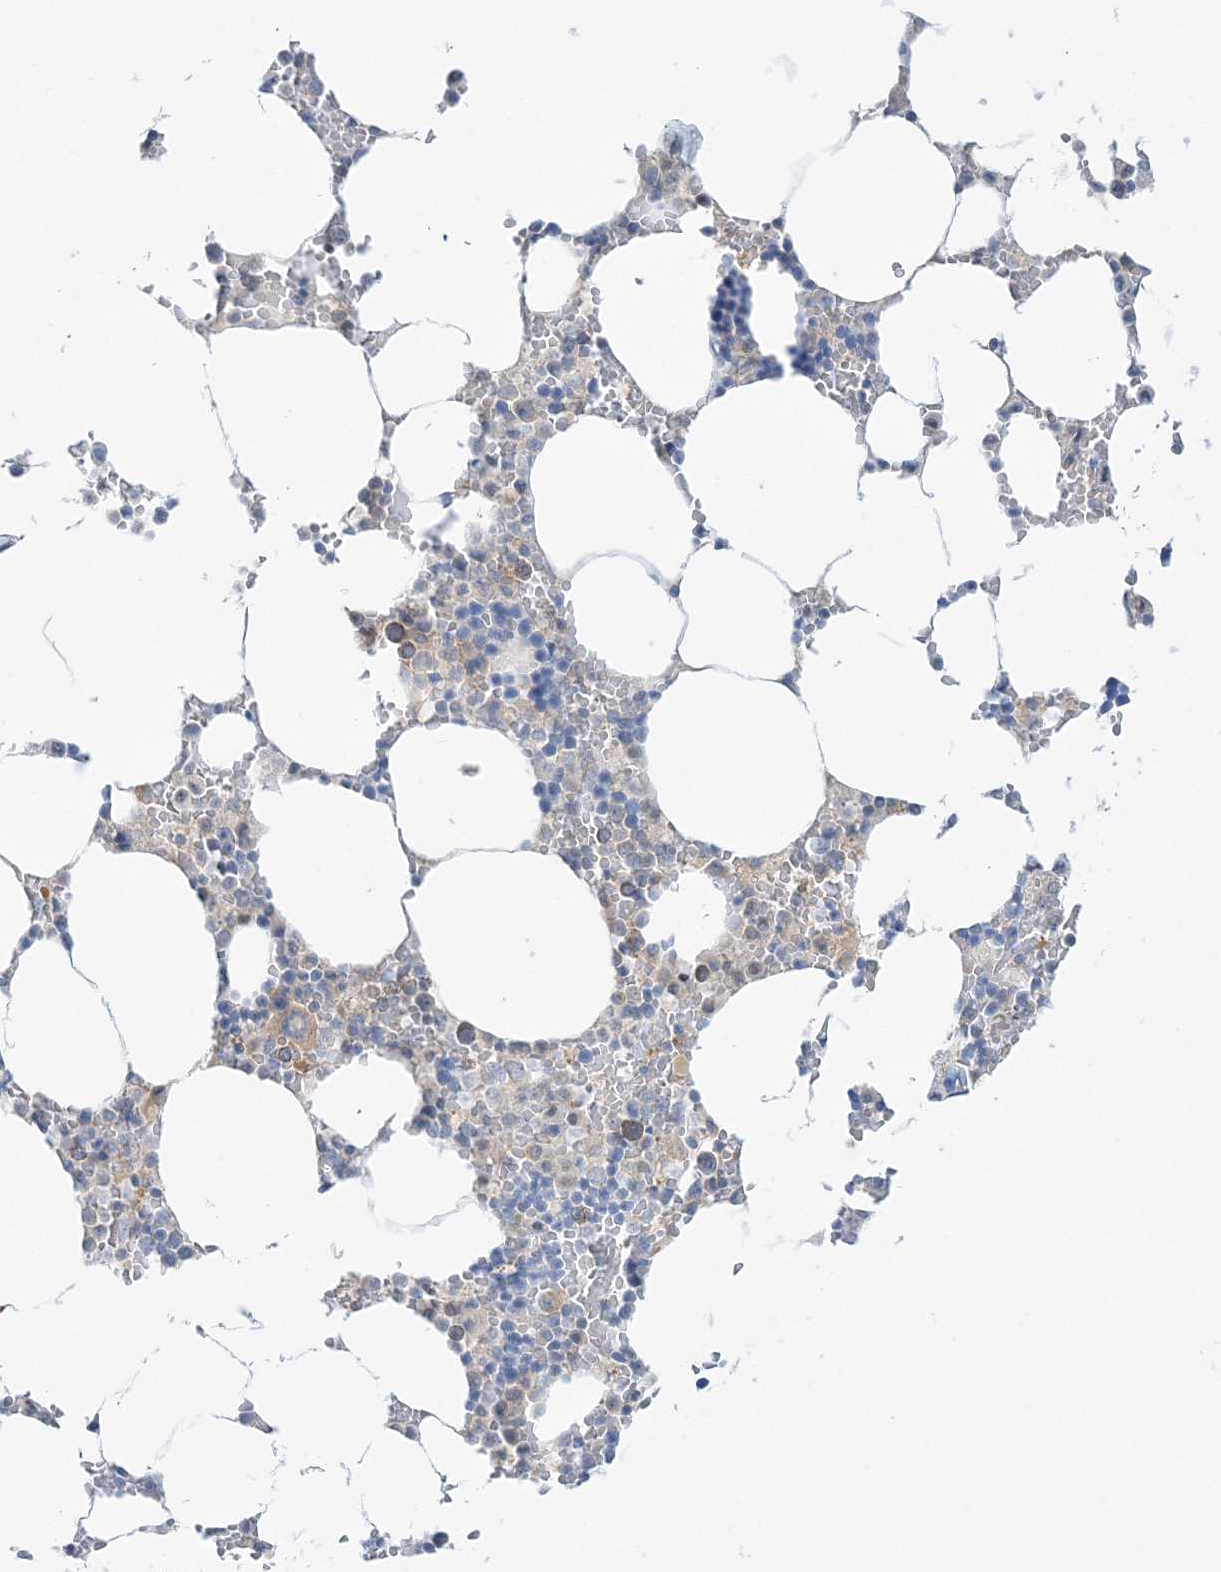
{"staining": {"intensity": "negative", "quantity": "none", "location": "none"}, "tissue": "bone marrow", "cell_type": "Hematopoietic cells", "image_type": "normal", "snomed": [{"axis": "morphology", "description": "Normal tissue, NOS"}, {"axis": "topography", "description": "Bone marrow"}], "caption": "DAB (3,3'-diaminobenzidine) immunohistochemical staining of benign bone marrow displays no significant expression in hematopoietic cells.", "gene": "THADA", "patient": {"sex": "male", "age": 70}}